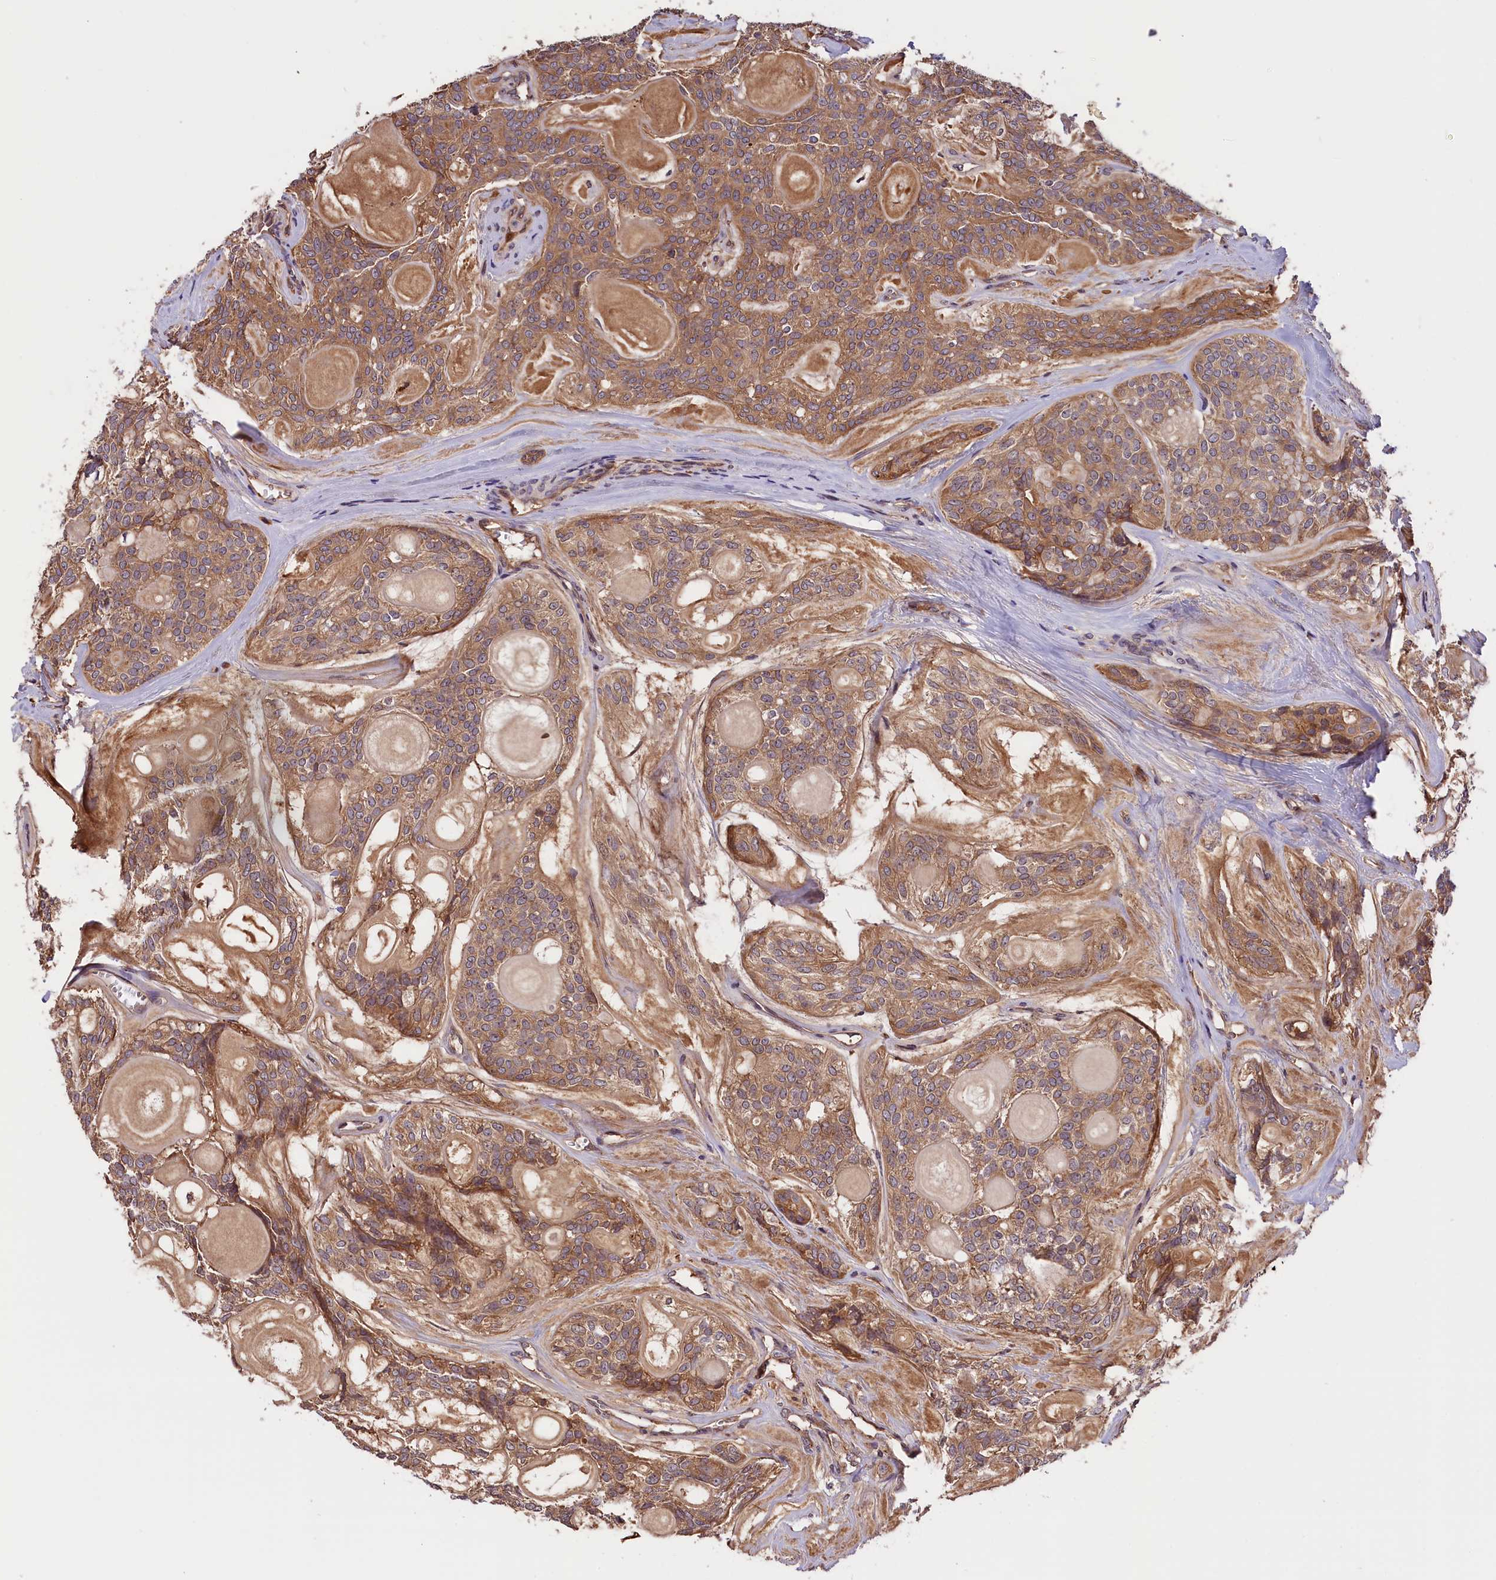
{"staining": {"intensity": "moderate", "quantity": "25%-75%", "location": "cytoplasmic/membranous"}, "tissue": "head and neck cancer", "cell_type": "Tumor cells", "image_type": "cancer", "snomed": [{"axis": "morphology", "description": "Adenocarcinoma, NOS"}, {"axis": "topography", "description": "Head-Neck"}], "caption": "Brown immunohistochemical staining in human head and neck cancer reveals moderate cytoplasmic/membranous staining in approximately 25%-75% of tumor cells.", "gene": "SETD6", "patient": {"sex": "male", "age": 66}}